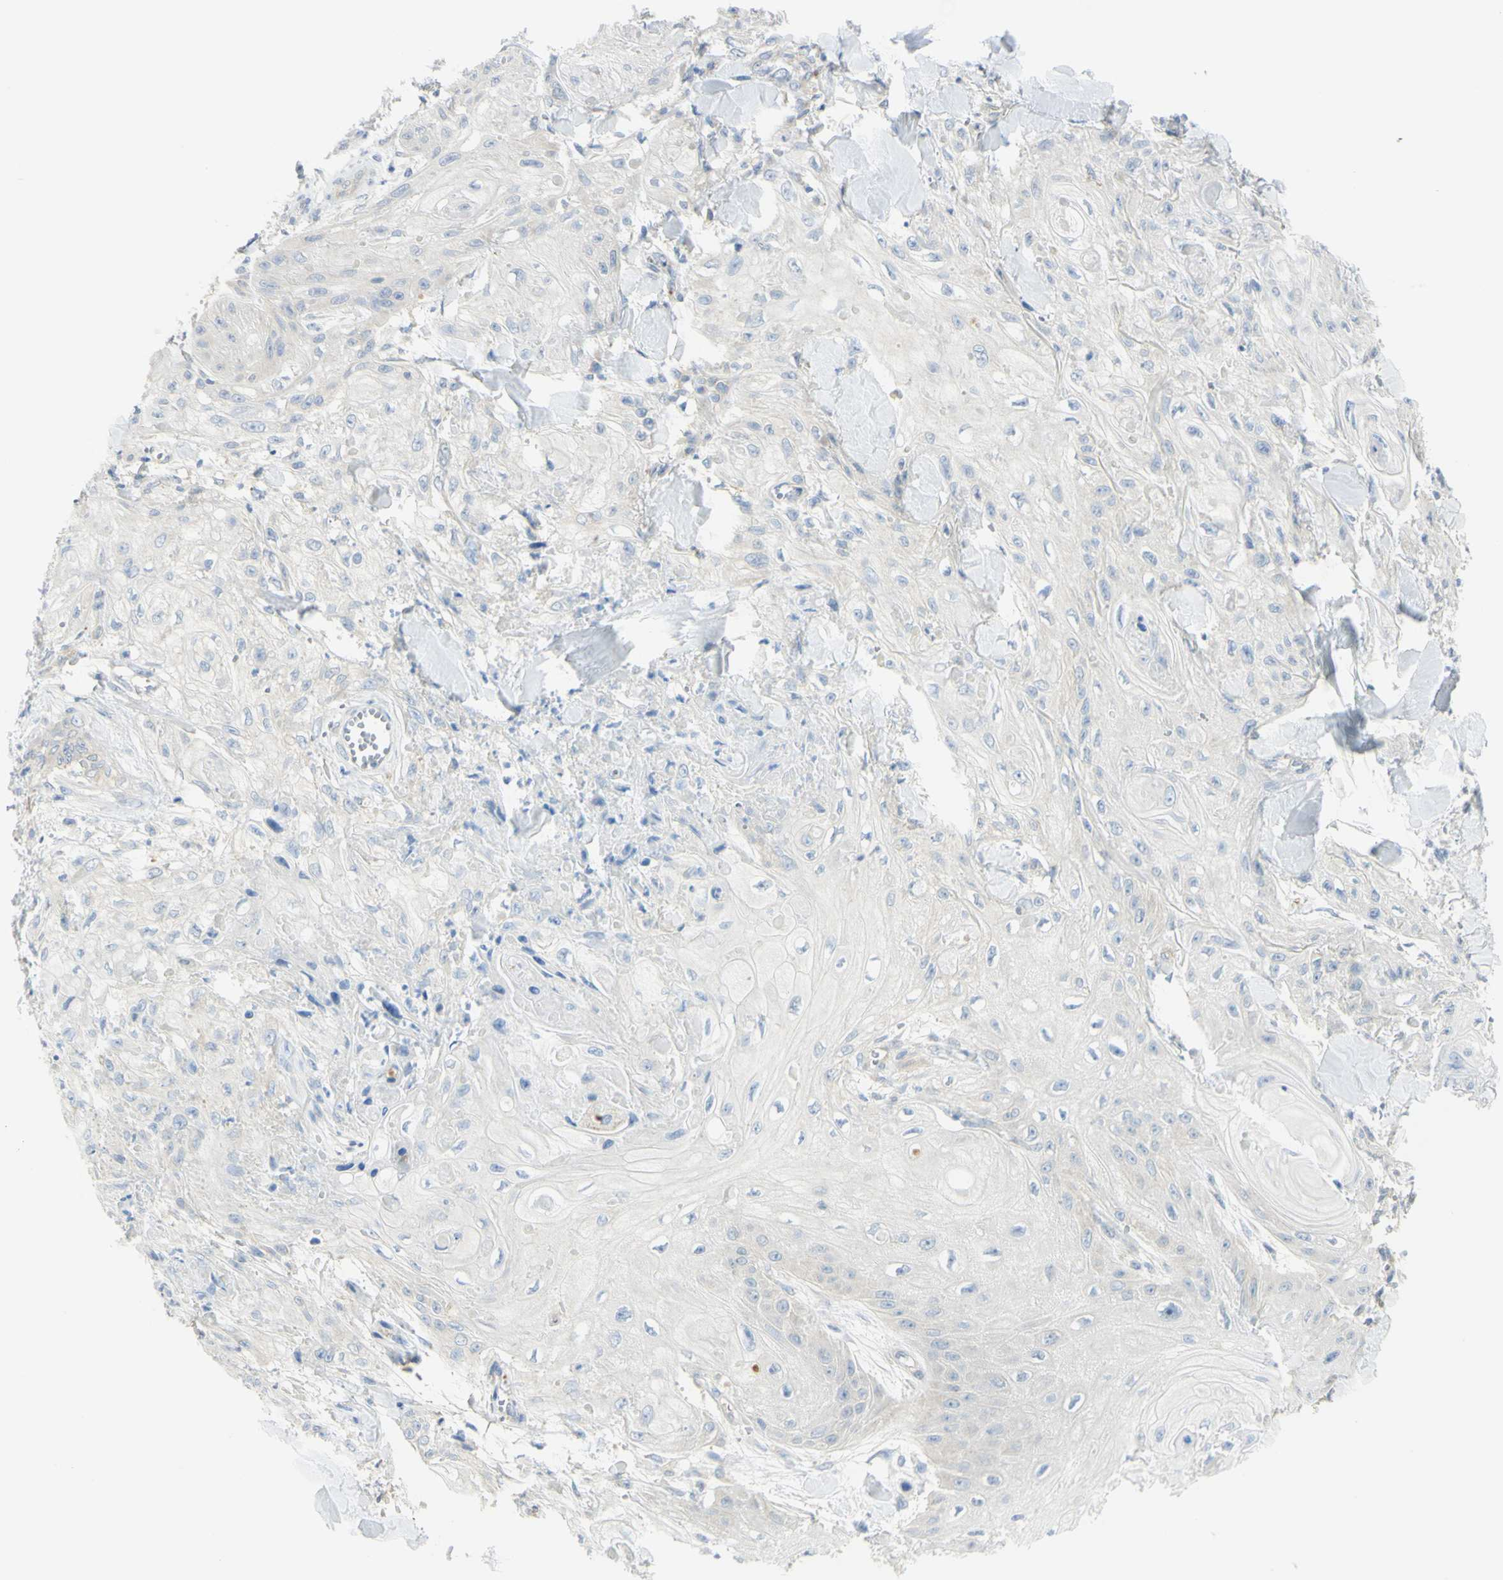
{"staining": {"intensity": "negative", "quantity": "none", "location": "none"}, "tissue": "skin cancer", "cell_type": "Tumor cells", "image_type": "cancer", "snomed": [{"axis": "morphology", "description": "Squamous cell carcinoma, NOS"}, {"axis": "topography", "description": "Skin"}], "caption": "Protein analysis of skin cancer (squamous cell carcinoma) demonstrates no significant positivity in tumor cells.", "gene": "GCNT3", "patient": {"sex": "male", "age": 74}}